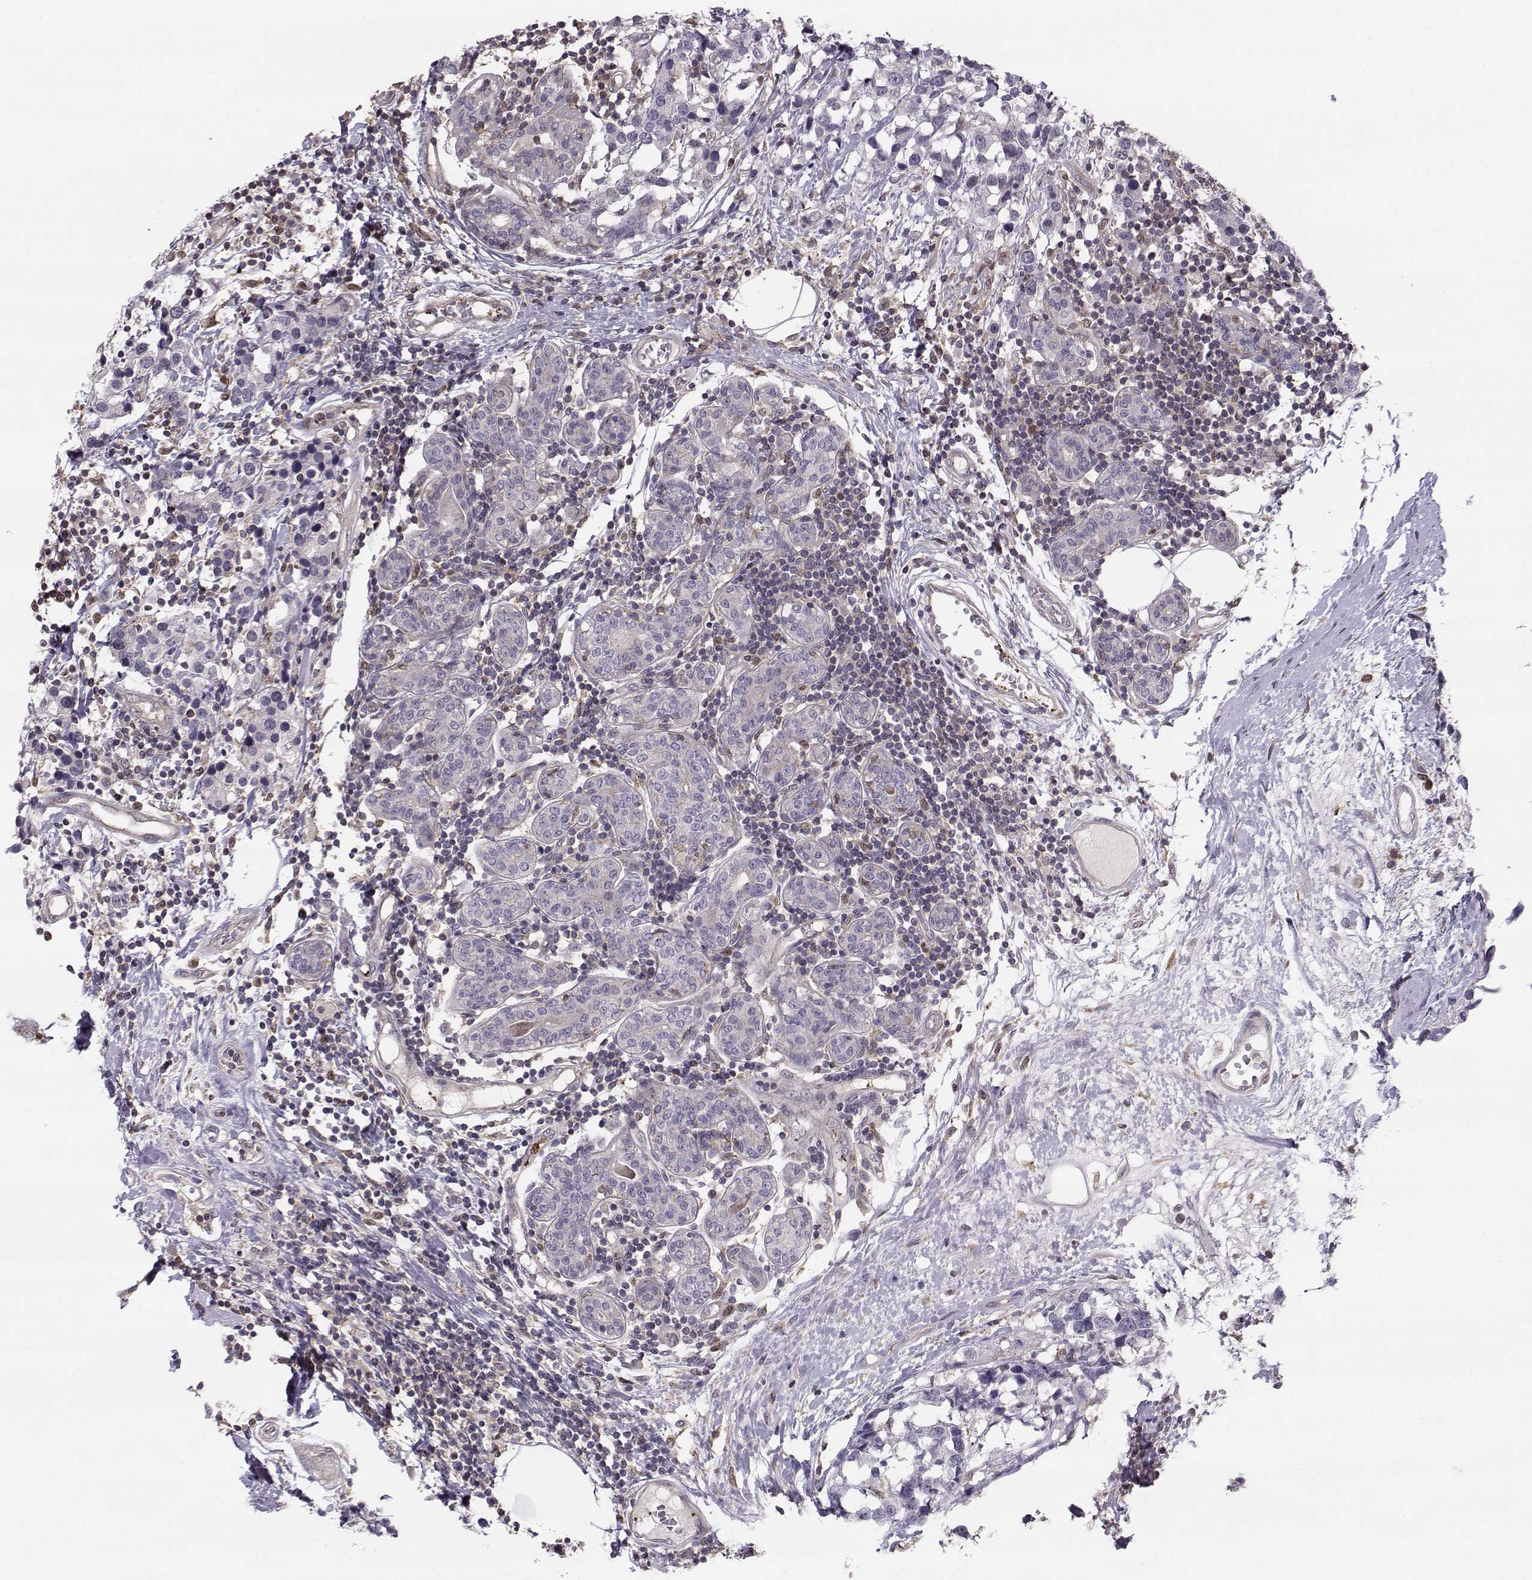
{"staining": {"intensity": "negative", "quantity": "none", "location": "none"}, "tissue": "breast cancer", "cell_type": "Tumor cells", "image_type": "cancer", "snomed": [{"axis": "morphology", "description": "Lobular carcinoma"}, {"axis": "topography", "description": "Breast"}], "caption": "Micrograph shows no significant protein positivity in tumor cells of breast cancer.", "gene": "ASB16", "patient": {"sex": "female", "age": 59}}